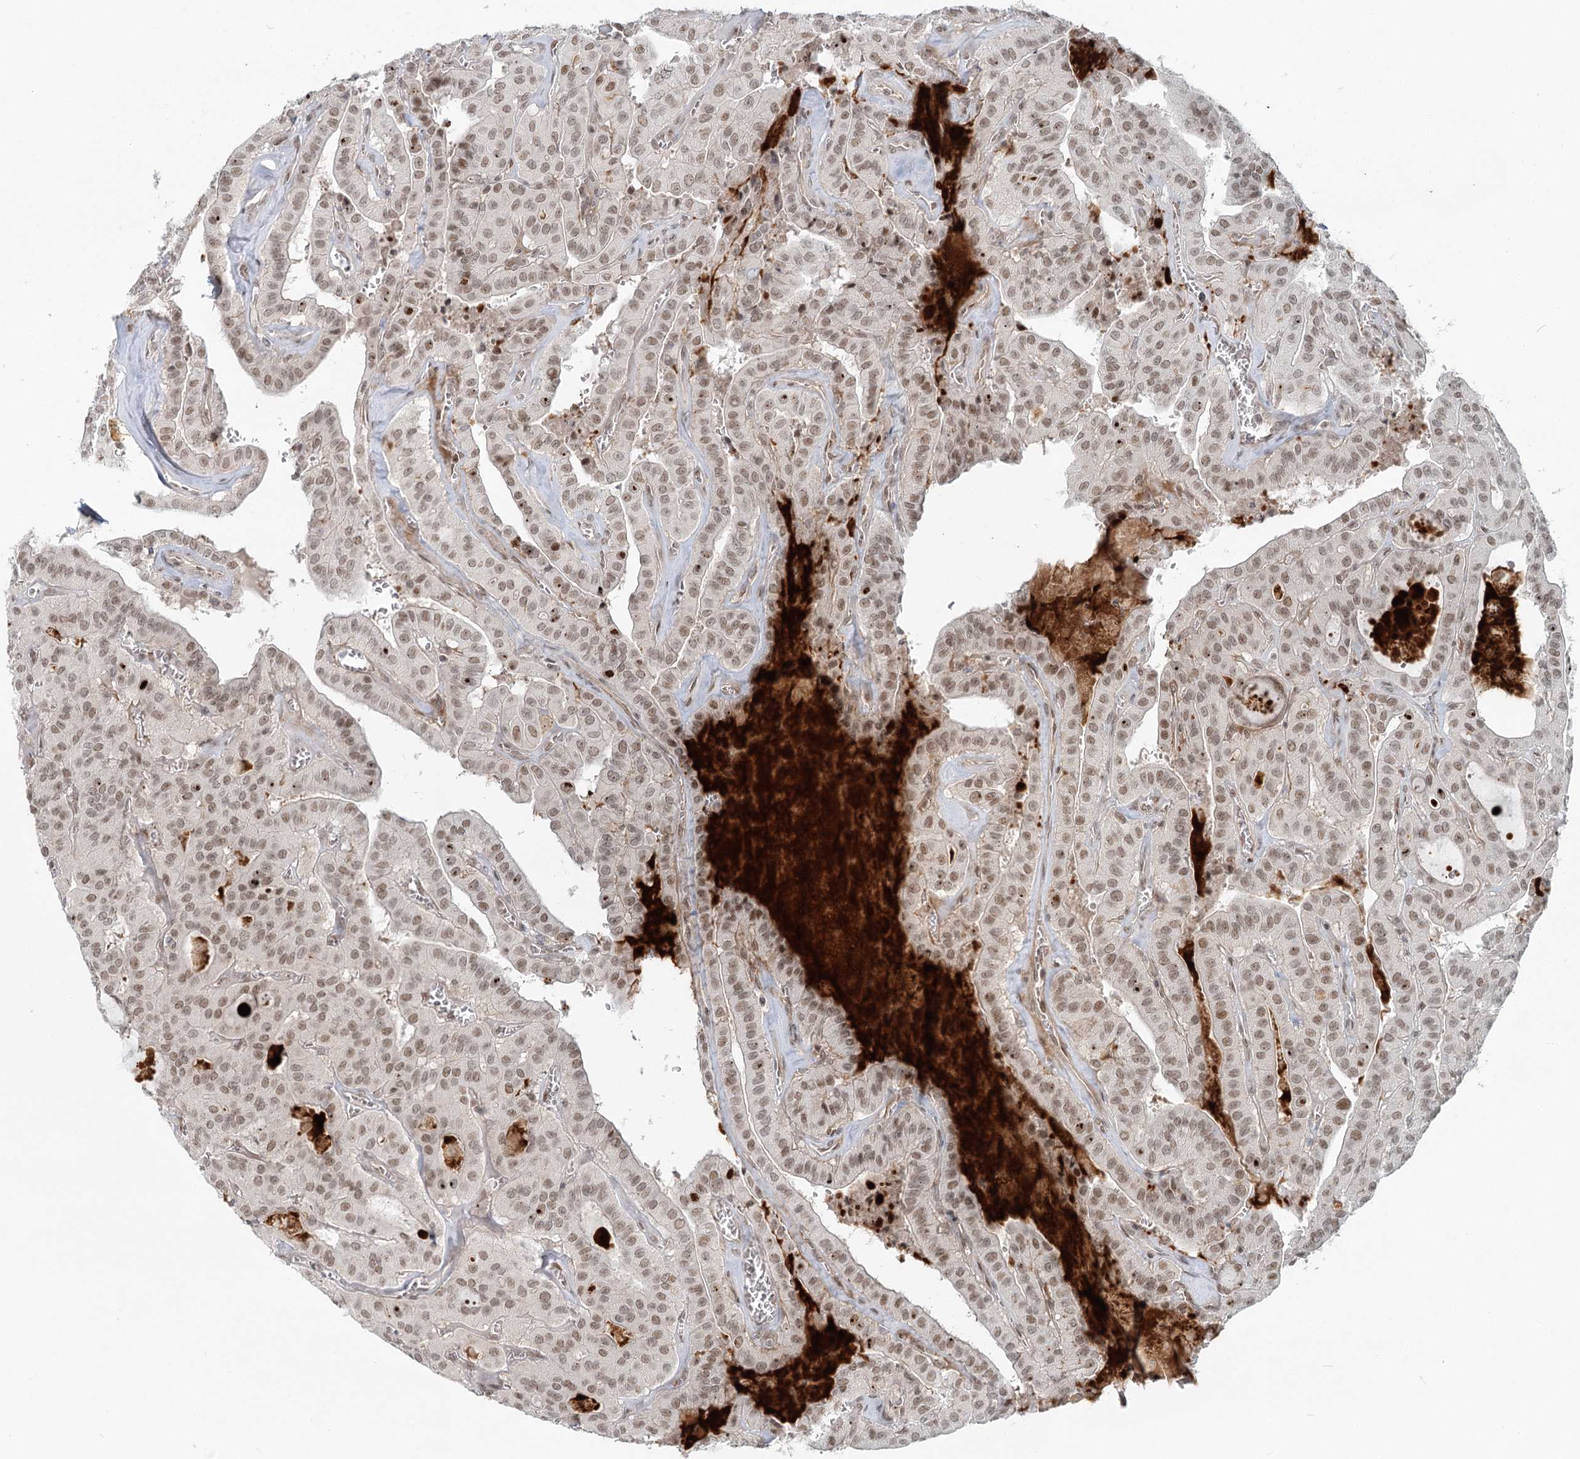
{"staining": {"intensity": "weak", "quantity": ">75%", "location": "nuclear"}, "tissue": "thyroid cancer", "cell_type": "Tumor cells", "image_type": "cancer", "snomed": [{"axis": "morphology", "description": "Papillary adenocarcinoma, NOS"}, {"axis": "topography", "description": "Thyroid gland"}], "caption": "Immunohistochemical staining of human thyroid papillary adenocarcinoma shows weak nuclear protein expression in about >75% of tumor cells.", "gene": "R3HCC1L", "patient": {"sex": "male", "age": 52}}